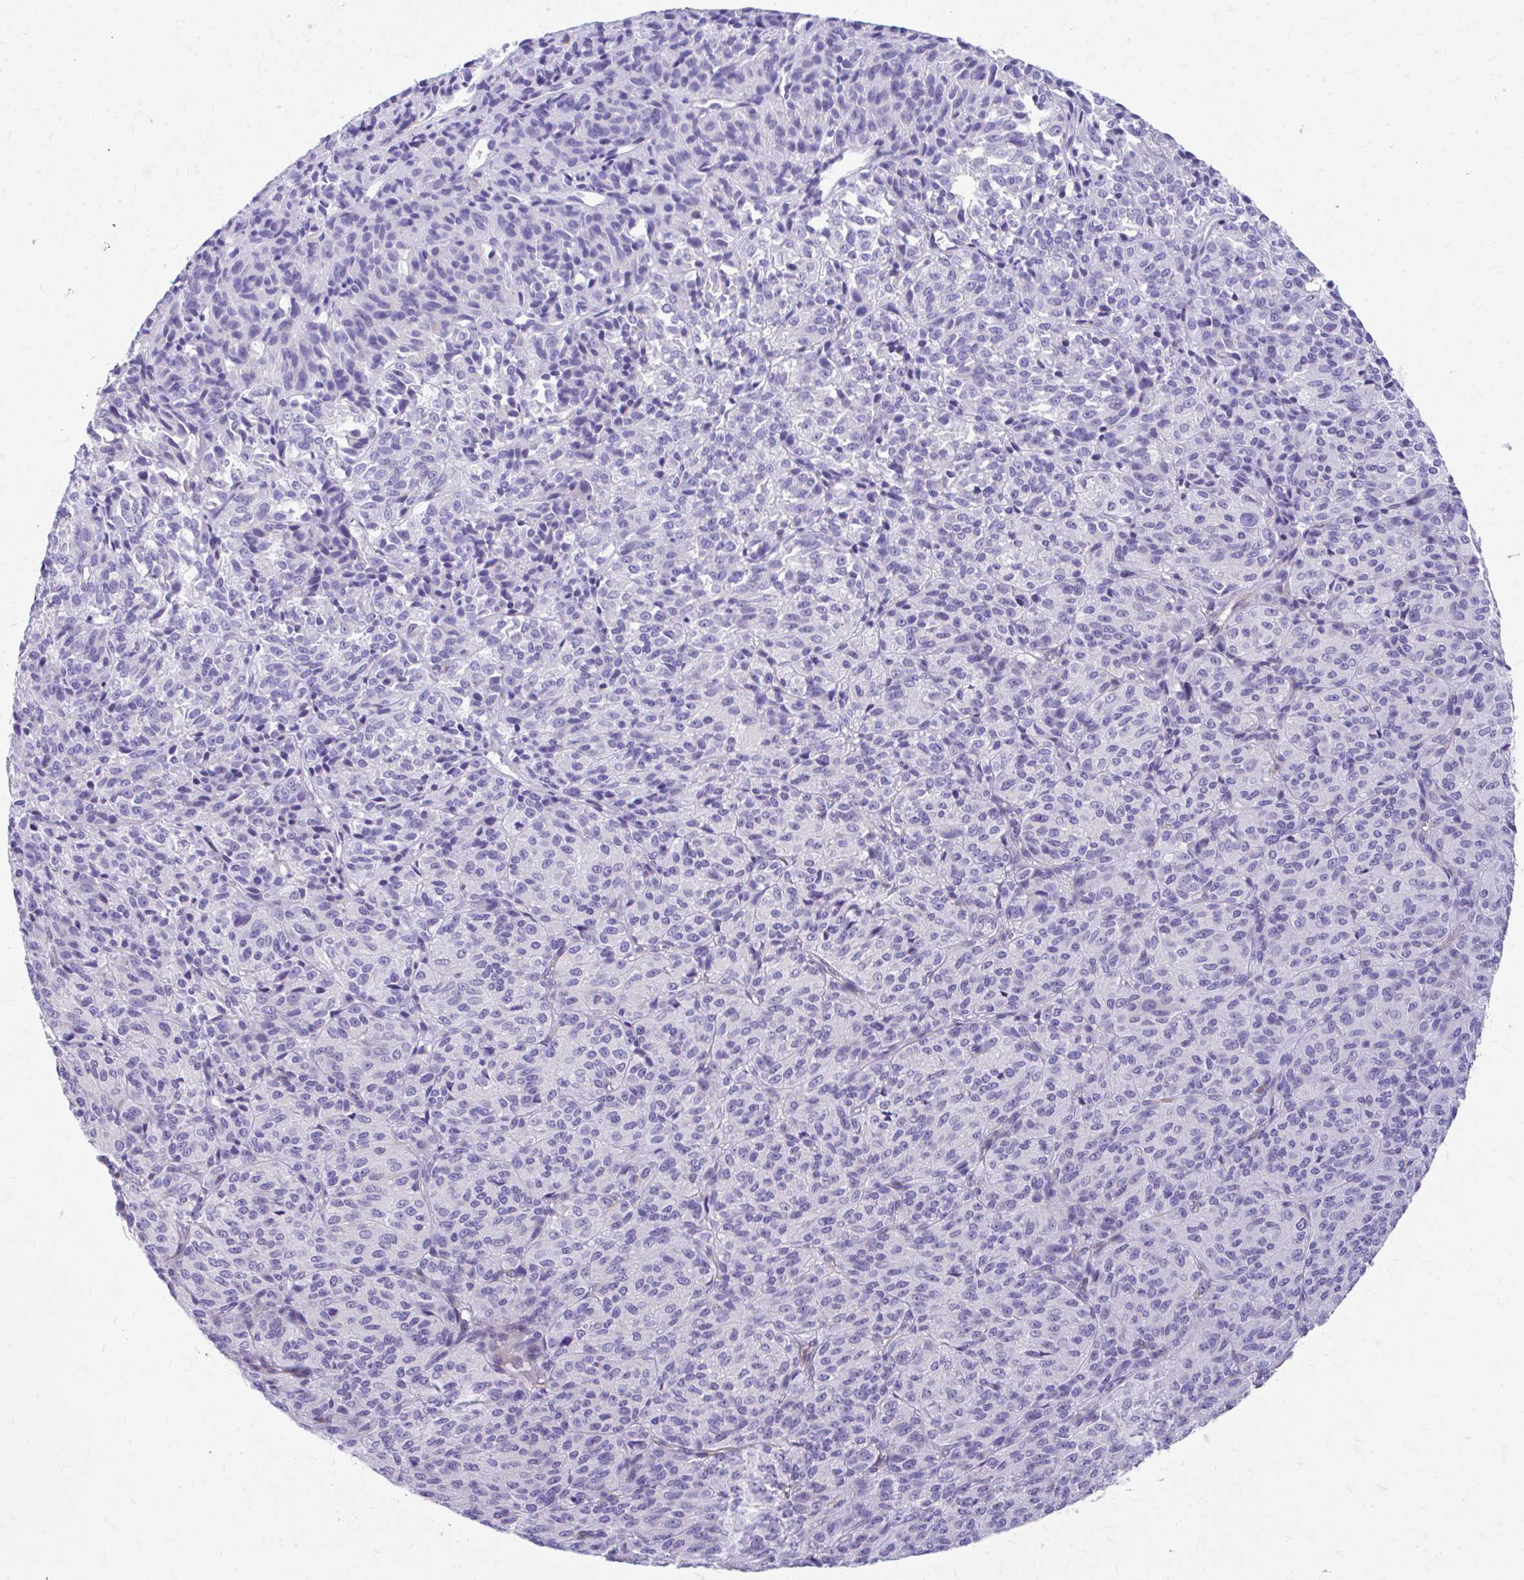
{"staining": {"intensity": "negative", "quantity": "none", "location": "none"}, "tissue": "melanoma", "cell_type": "Tumor cells", "image_type": "cancer", "snomed": [{"axis": "morphology", "description": "Malignant melanoma, Metastatic site"}, {"axis": "topography", "description": "Brain"}], "caption": "The histopathology image shows no staining of tumor cells in malignant melanoma (metastatic site). (DAB IHC visualized using brightfield microscopy, high magnification).", "gene": "KRIT1", "patient": {"sex": "female", "age": 56}}